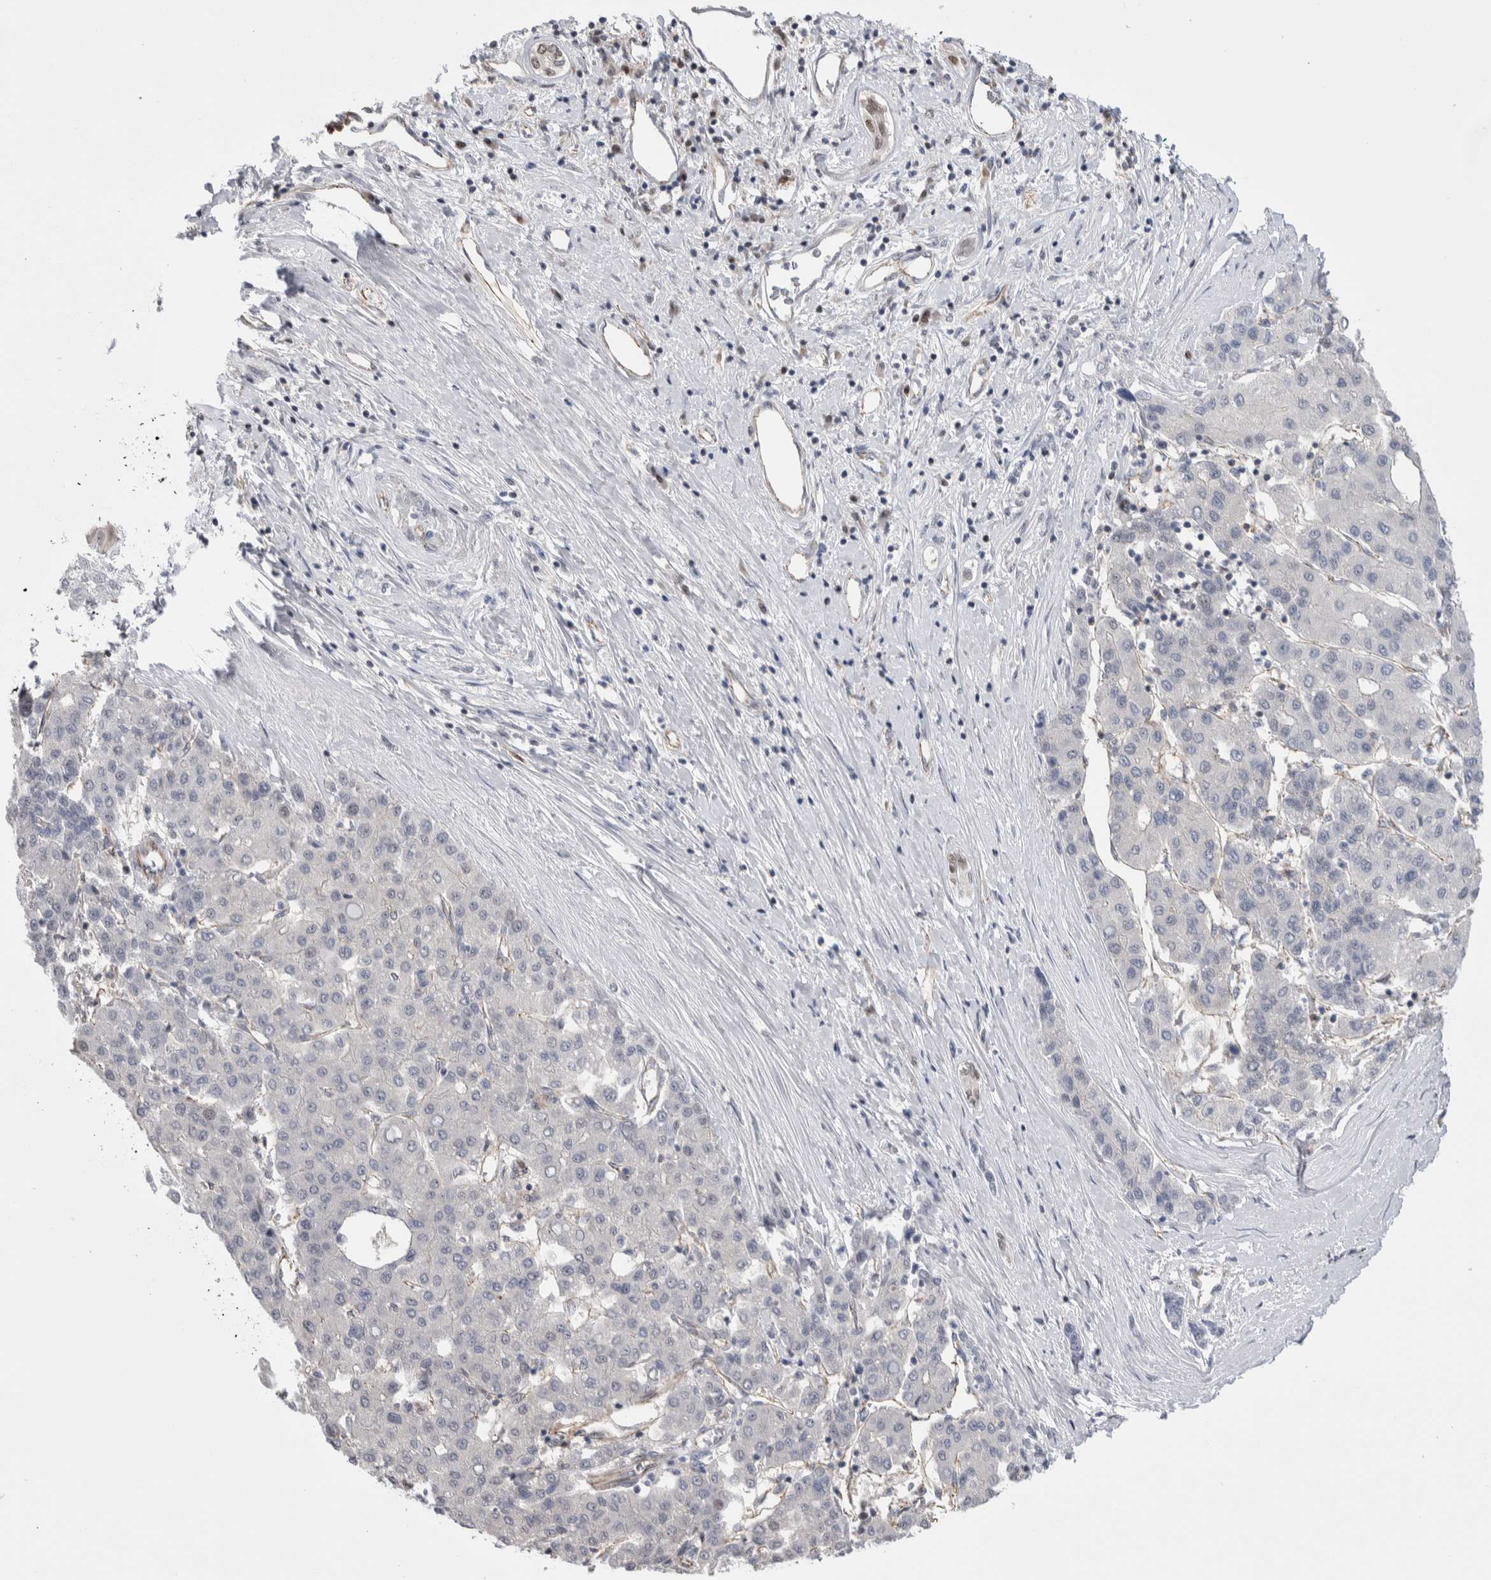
{"staining": {"intensity": "negative", "quantity": "none", "location": "none"}, "tissue": "liver cancer", "cell_type": "Tumor cells", "image_type": "cancer", "snomed": [{"axis": "morphology", "description": "Carcinoma, Hepatocellular, NOS"}, {"axis": "topography", "description": "Liver"}], "caption": "This is an immunohistochemistry photomicrograph of human hepatocellular carcinoma (liver). There is no positivity in tumor cells.", "gene": "ZBTB49", "patient": {"sex": "male", "age": 65}}